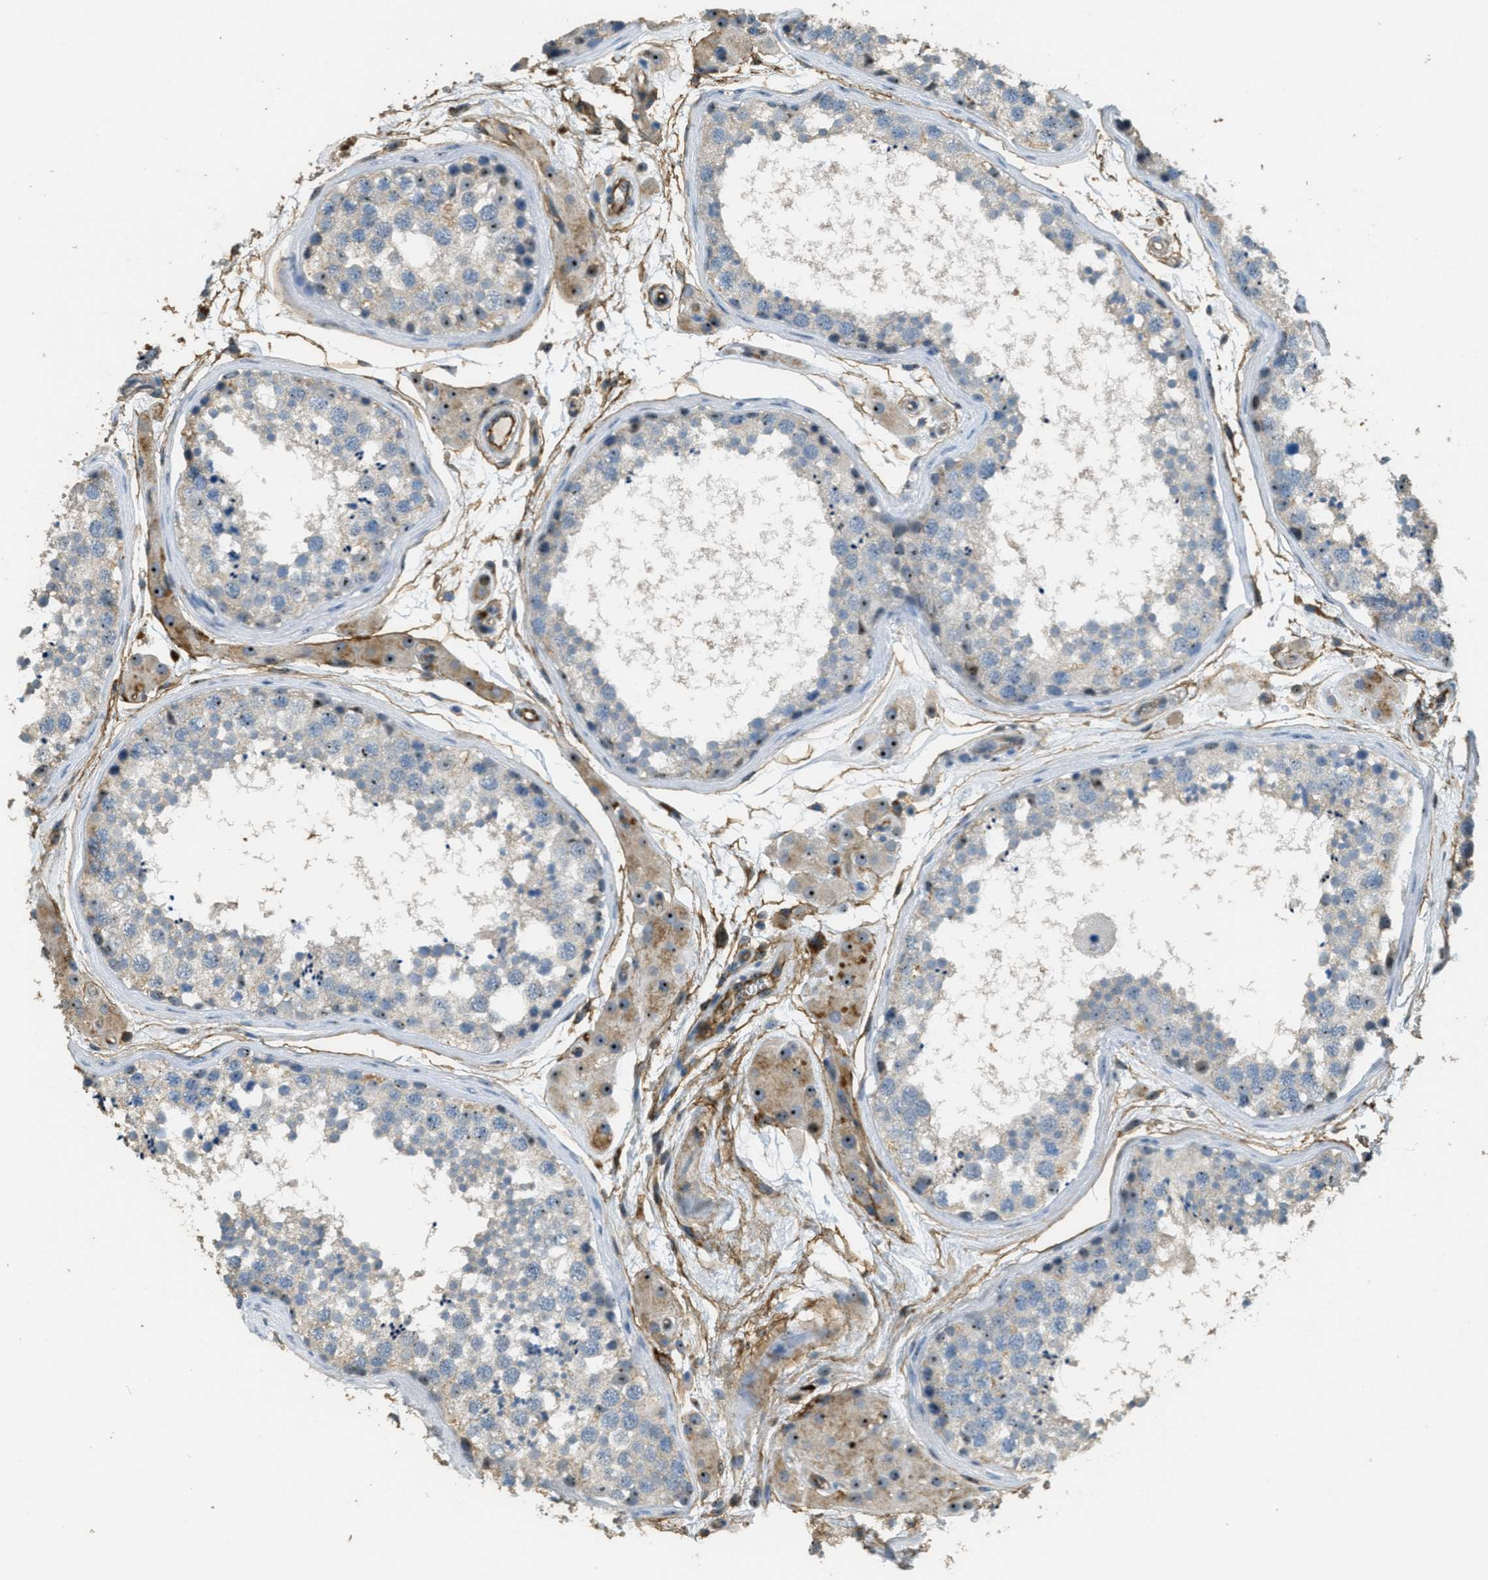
{"staining": {"intensity": "weak", "quantity": "<25%", "location": "cytoplasmic/membranous"}, "tissue": "testis", "cell_type": "Cells in seminiferous ducts", "image_type": "normal", "snomed": [{"axis": "morphology", "description": "Normal tissue, NOS"}, {"axis": "topography", "description": "Testis"}], "caption": "An immunohistochemistry micrograph of benign testis is shown. There is no staining in cells in seminiferous ducts of testis. (Brightfield microscopy of DAB immunohistochemistry (IHC) at high magnification).", "gene": "OSMR", "patient": {"sex": "male", "age": 56}}